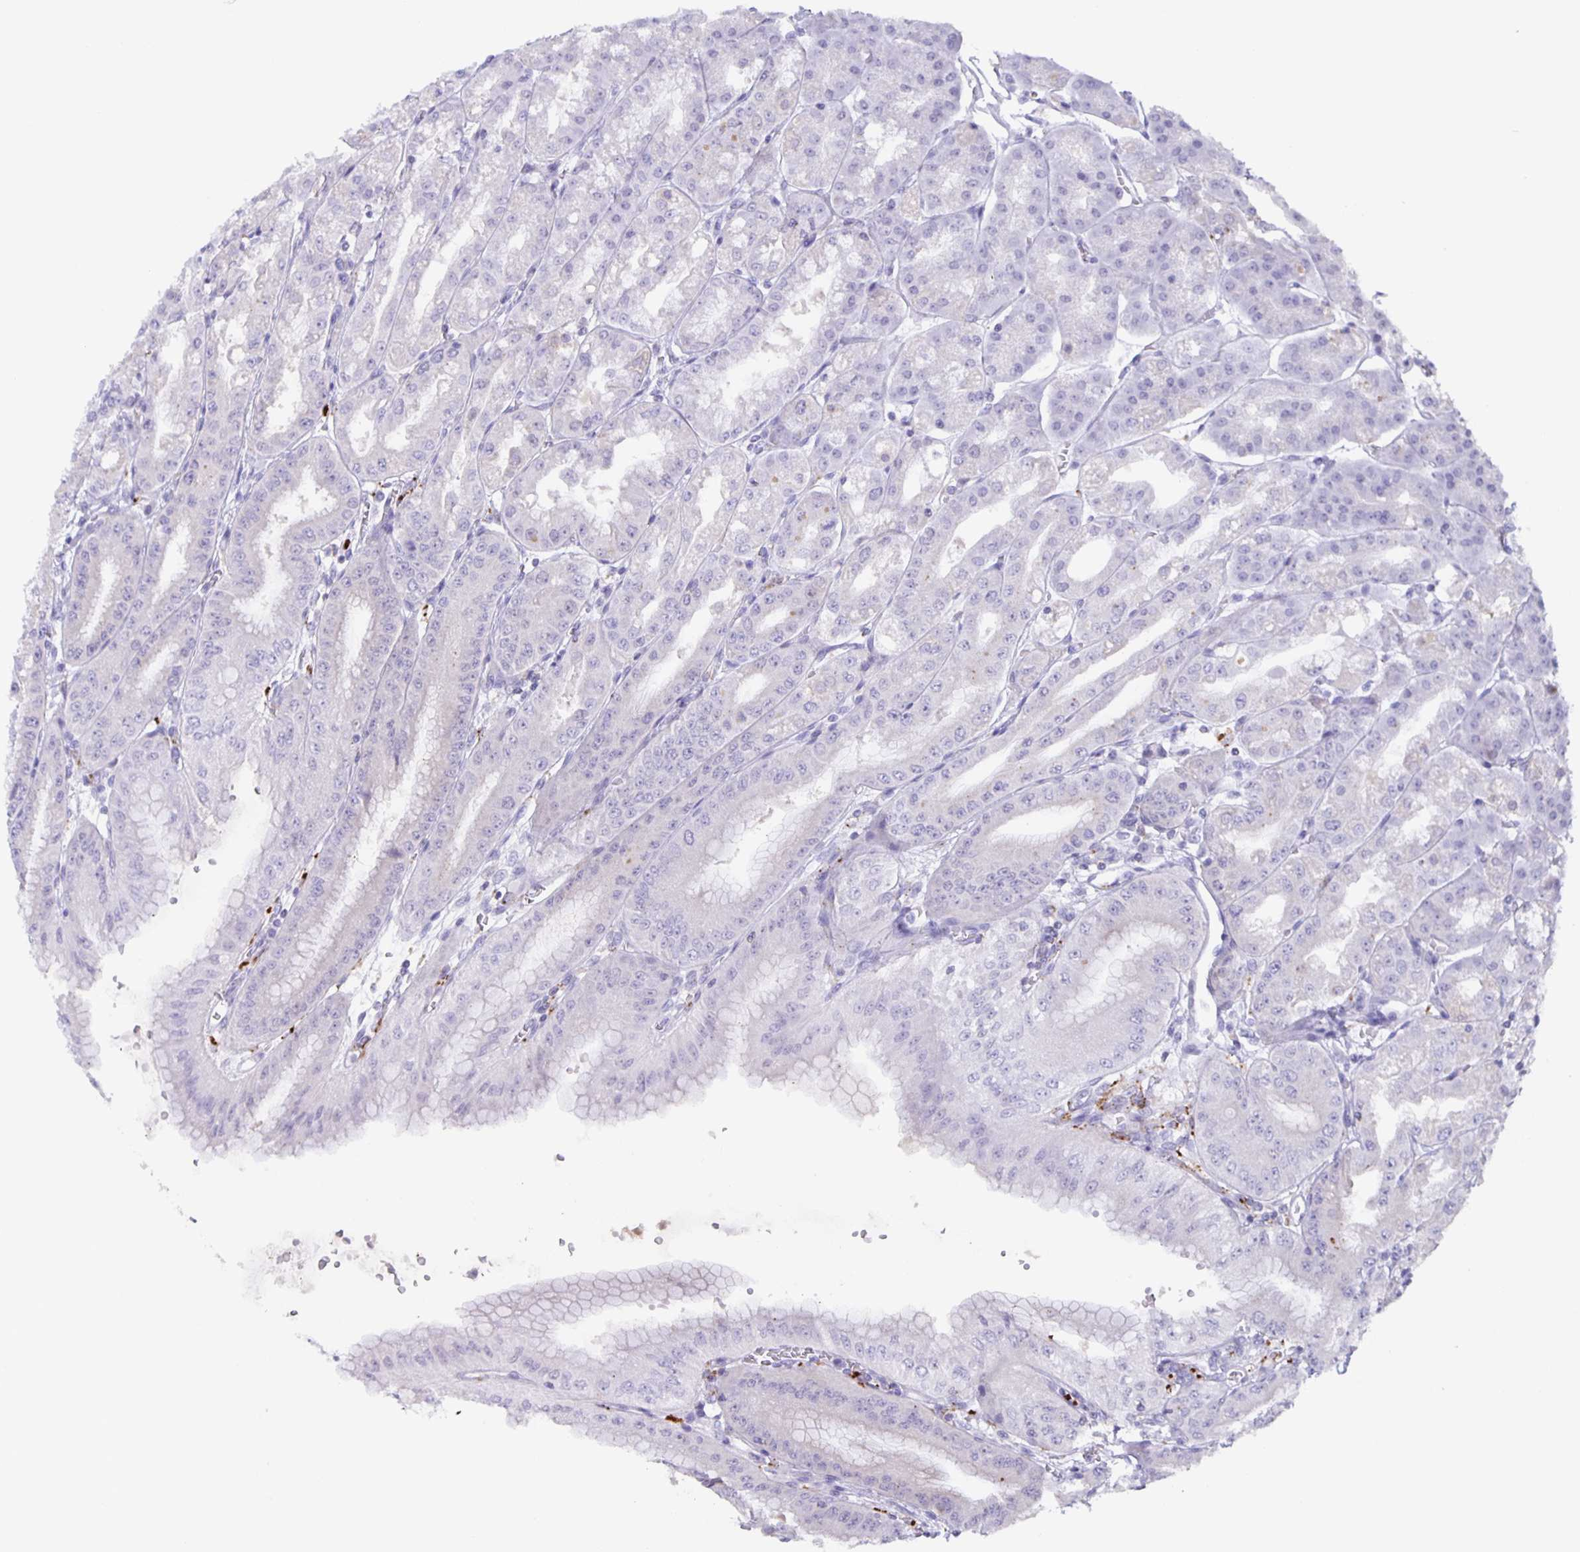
{"staining": {"intensity": "negative", "quantity": "none", "location": "none"}, "tissue": "stomach", "cell_type": "Glandular cells", "image_type": "normal", "snomed": [{"axis": "morphology", "description": "Normal tissue, NOS"}, {"axis": "topography", "description": "Stomach, lower"}], "caption": "Glandular cells are negative for protein expression in unremarkable human stomach. Nuclei are stained in blue.", "gene": "LIPA", "patient": {"sex": "male", "age": 71}}